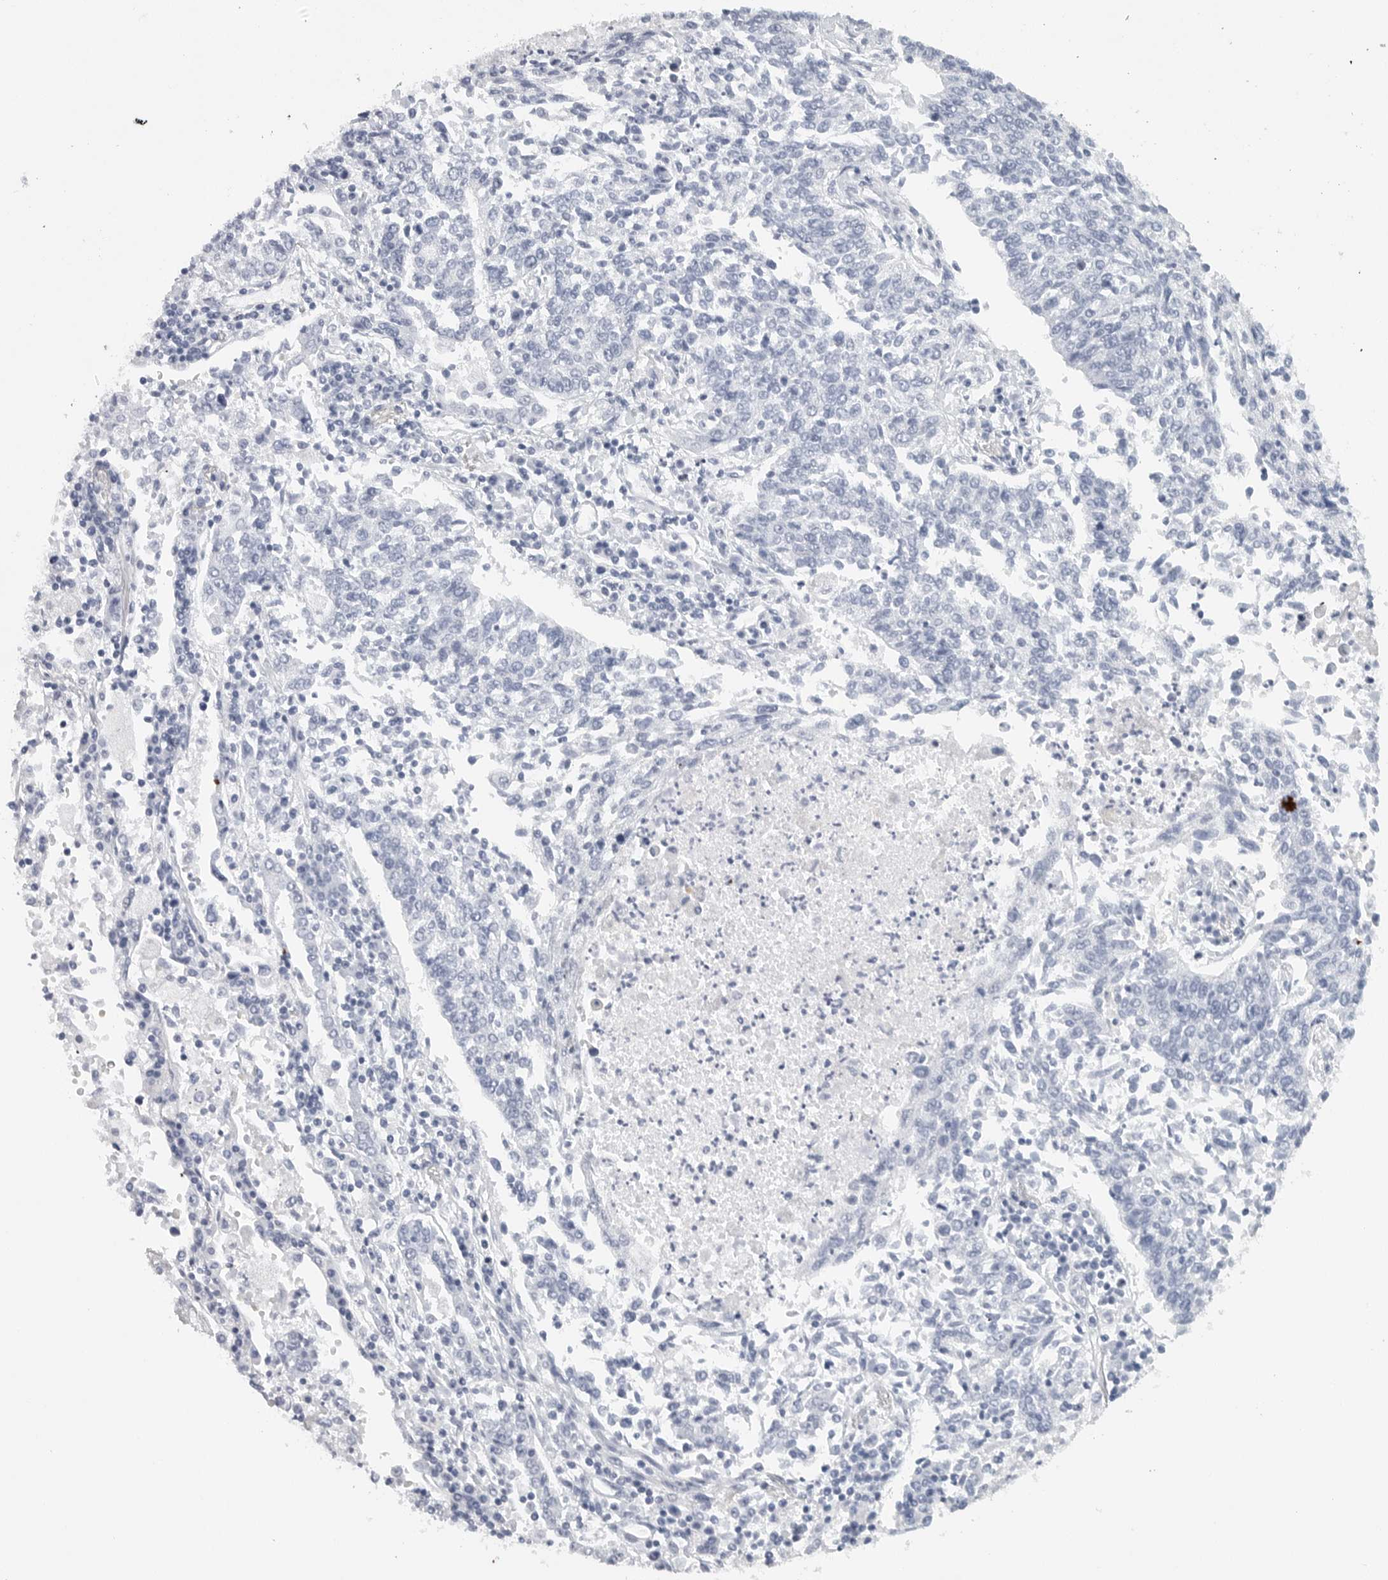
{"staining": {"intensity": "negative", "quantity": "none", "location": "none"}, "tissue": "lung cancer", "cell_type": "Tumor cells", "image_type": "cancer", "snomed": [{"axis": "morphology", "description": "Normal tissue, NOS"}, {"axis": "morphology", "description": "Squamous cell carcinoma, NOS"}, {"axis": "topography", "description": "Cartilage tissue"}, {"axis": "topography", "description": "Lung"}, {"axis": "topography", "description": "Peripheral nerve tissue"}], "caption": "This micrograph is of lung squamous cell carcinoma stained with IHC to label a protein in brown with the nuclei are counter-stained blue. There is no expression in tumor cells.", "gene": "TNR", "patient": {"sex": "female", "age": 49}}